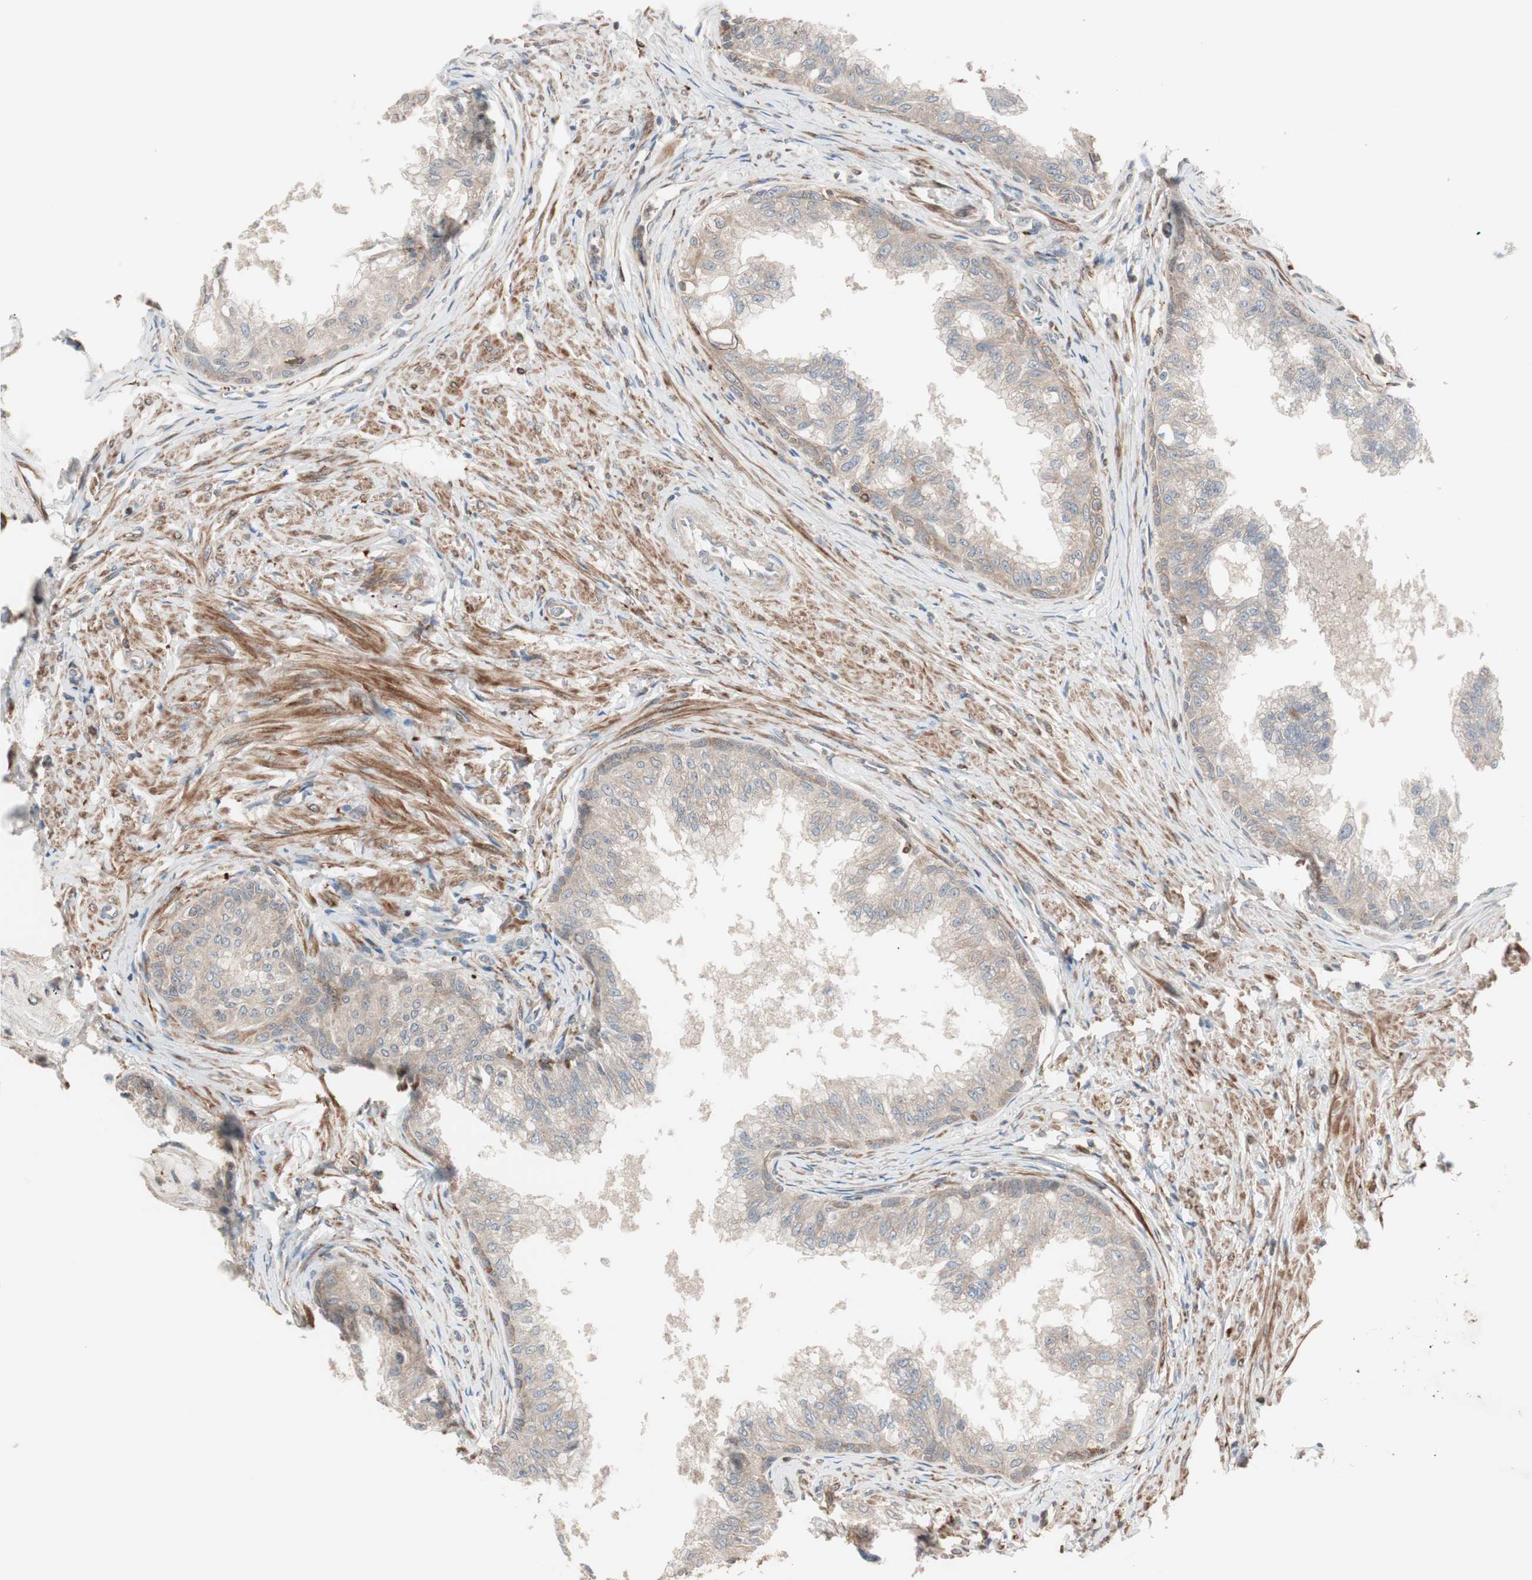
{"staining": {"intensity": "weak", "quantity": ">75%", "location": "cytoplasmic/membranous"}, "tissue": "prostate", "cell_type": "Glandular cells", "image_type": "normal", "snomed": [{"axis": "morphology", "description": "Normal tissue, NOS"}, {"axis": "topography", "description": "Prostate"}, {"axis": "topography", "description": "Seminal veicle"}], "caption": "Brown immunohistochemical staining in benign prostate shows weak cytoplasmic/membranous positivity in about >75% of glandular cells. Ihc stains the protein of interest in brown and the nuclei are stained blue.", "gene": "STAB1", "patient": {"sex": "male", "age": 60}}